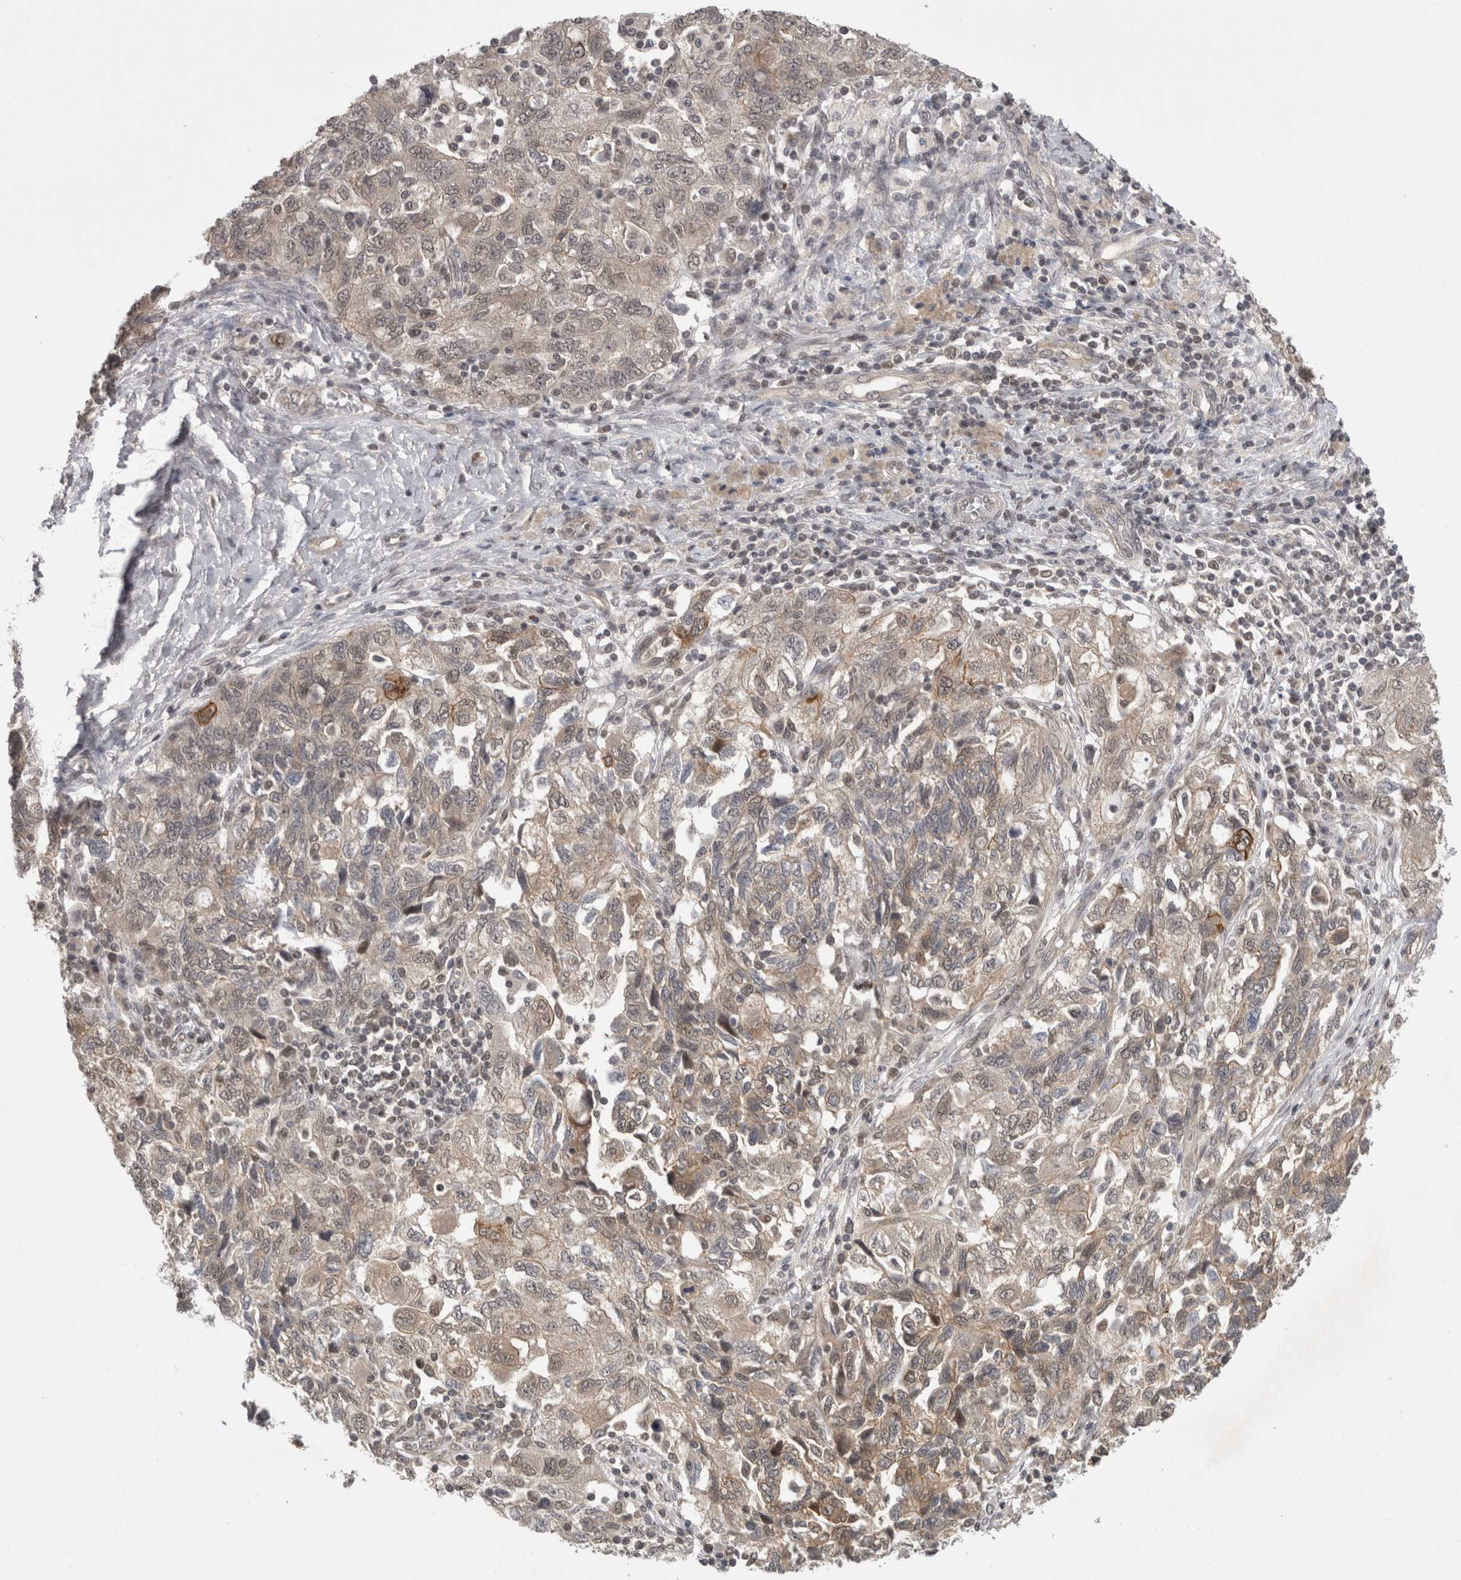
{"staining": {"intensity": "weak", "quantity": "<25%", "location": "cytoplasmic/membranous"}, "tissue": "ovarian cancer", "cell_type": "Tumor cells", "image_type": "cancer", "snomed": [{"axis": "morphology", "description": "Carcinoma, NOS"}, {"axis": "morphology", "description": "Cystadenocarcinoma, serous, NOS"}, {"axis": "topography", "description": "Ovary"}], "caption": "Immunohistochemistry (IHC) of ovarian carcinoma shows no positivity in tumor cells.", "gene": "ZNF341", "patient": {"sex": "female", "age": 69}}